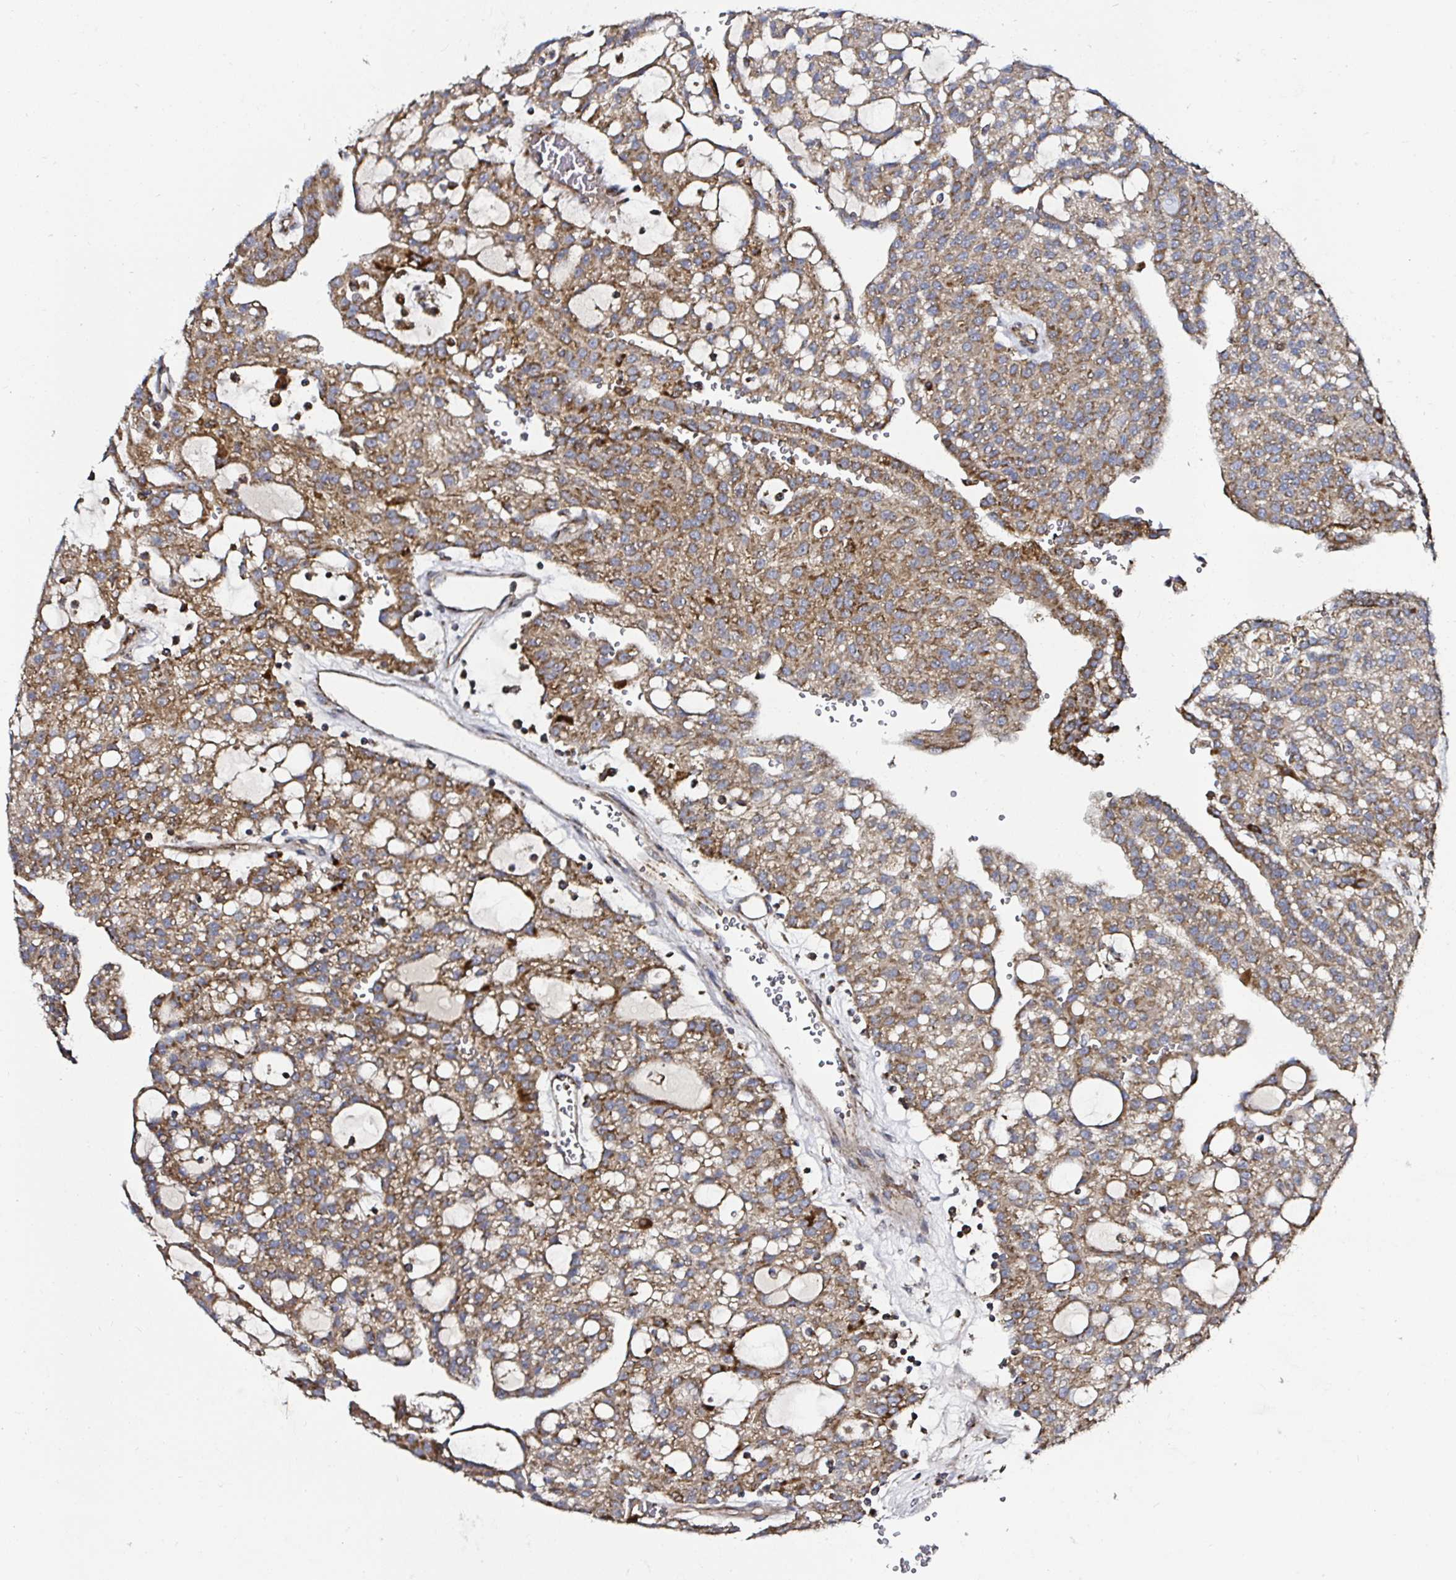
{"staining": {"intensity": "moderate", "quantity": ">75%", "location": "cytoplasmic/membranous"}, "tissue": "renal cancer", "cell_type": "Tumor cells", "image_type": "cancer", "snomed": [{"axis": "morphology", "description": "Adenocarcinoma, NOS"}, {"axis": "topography", "description": "Kidney"}], "caption": "Tumor cells show medium levels of moderate cytoplasmic/membranous expression in about >75% of cells in human renal cancer (adenocarcinoma).", "gene": "ATAD3B", "patient": {"sex": "male", "age": 63}}